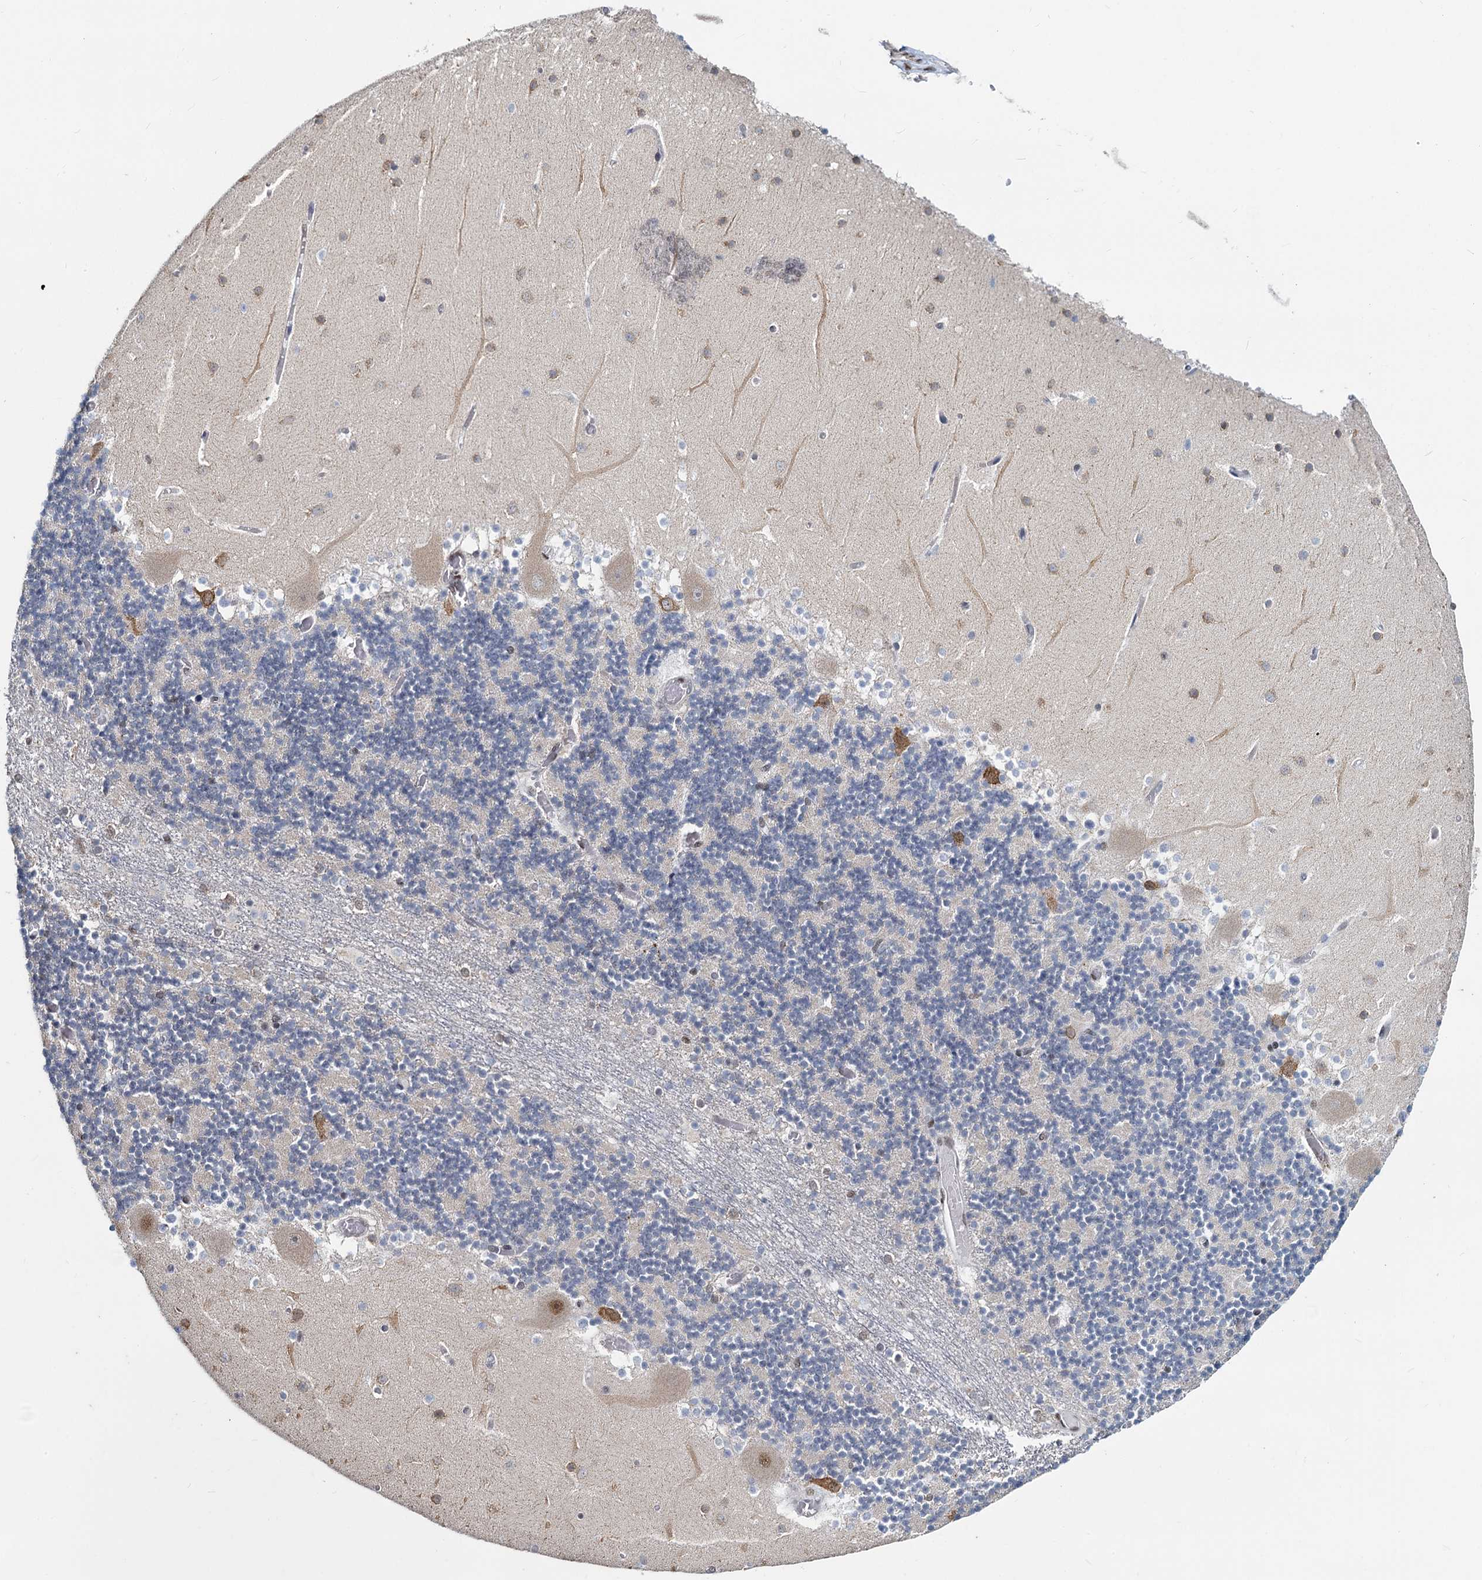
{"staining": {"intensity": "moderate", "quantity": "25%-75%", "location": "nuclear"}, "tissue": "cerebellum", "cell_type": "Cells in granular layer", "image_type": "normal", "snomed": [{"axis": "morphology", "description": "Normal tissue, NOS"}, {"axis": "topography", "description": "Cerebellum"}], "caption": "Cerebellum stained with DAB immunohistochemistry (IHC) reveals medium levels of moderate nuclear staining in about 25%-75% of cells in granular layer. (IHC, brightfield microscopy, high magnification).", "gene": "METTL14", "patient": {"sex": "female", "age": 28}}